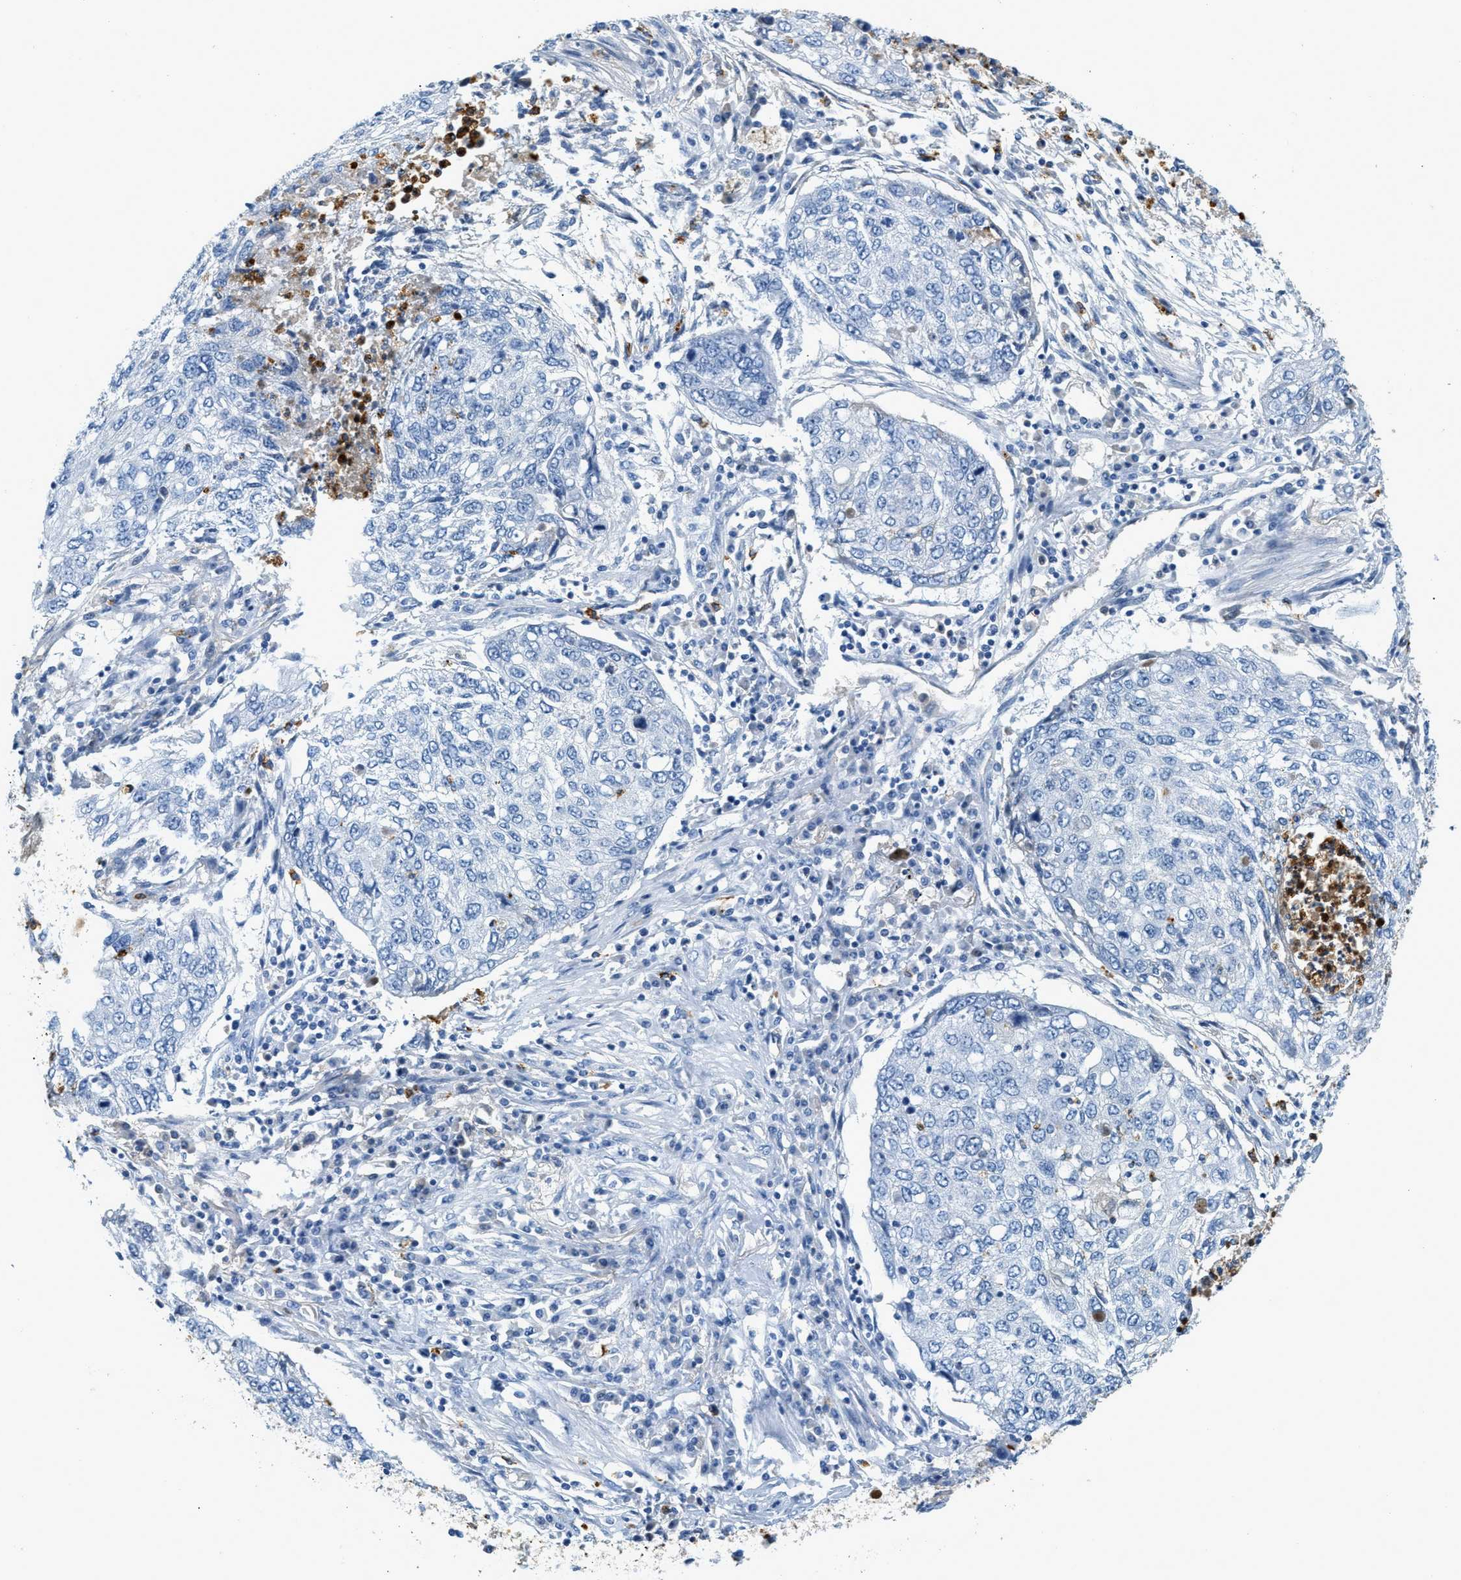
{"staining": {"intensity": "negative", "quantity": "none", "location": "none"}, "tissue": "lung cancer", "cell_type": "Tumor cells", "image_type": "cancer", "snomed": [{"axis": "morphology", "description": "Squamous cell carcinoma, NOS"}, {"axis": "topography", "description": "Lung"}], "caption": "An immunohistochemistry (IHC) micrograph of squamous cell carcinoma (lung) is shown. There is no staining in tumor cells of squamous cell carcinoma (lung).", "gene": "LCN2", "patient": {"sex": "female", "age": 63}}